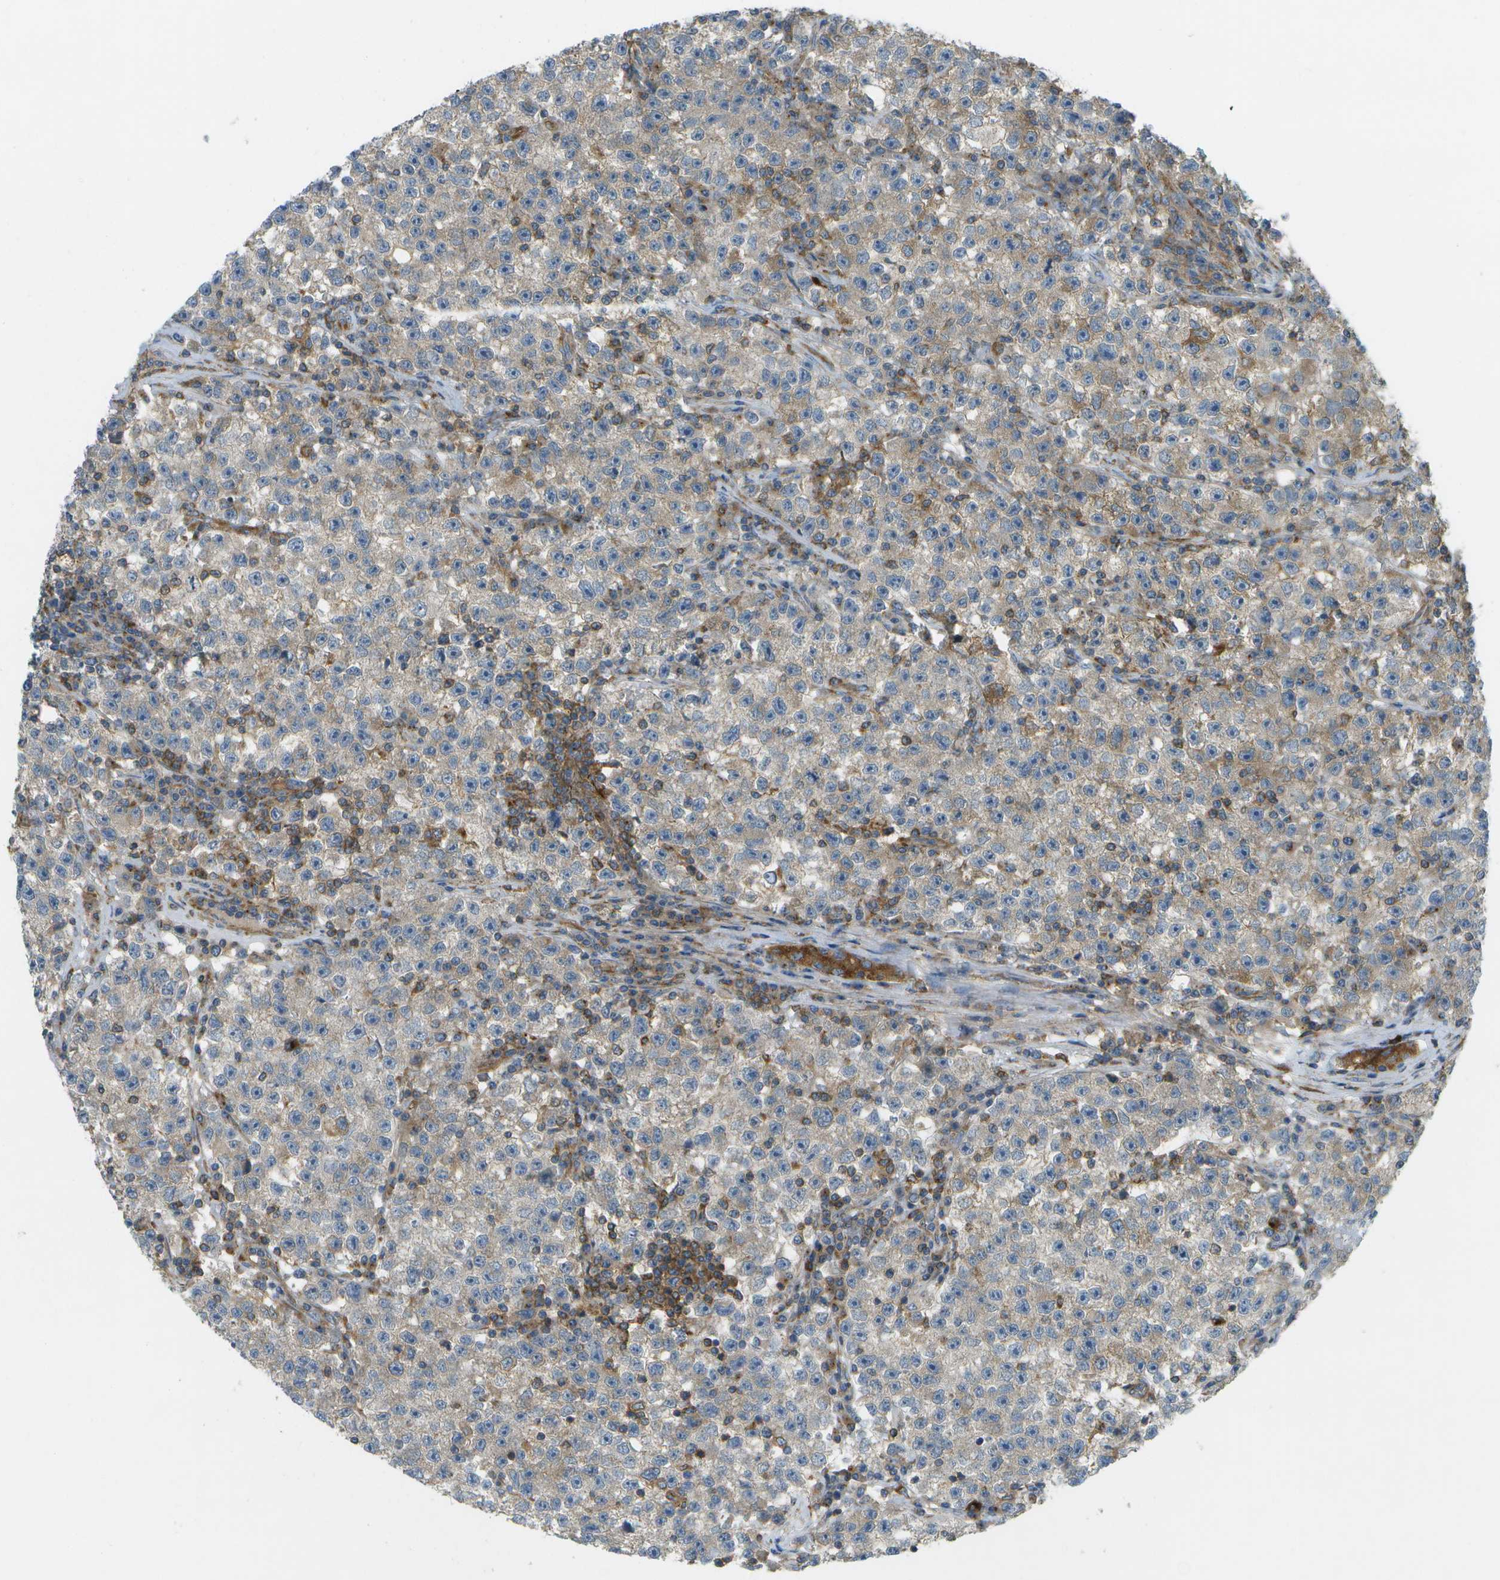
{"staining": {"intensity": "weak", "quantity": "<25%", "location": "cytoplasmic/membranous"}, "tissue": "testis cancer", "cell_type": "Tumor cells", "image_type": "cancer", "snomed": [{"axis": "morphology", "description": "Seminoma, NOS"}, {"axis": "topography", "description": "Testis"}], "caption": "This is an immunohistochemistry (IHC) image of human seminoma (testis). There is no positivity in tumor cells.", "gene": "WNK2", "patient": {"sex": "male", "age": 22}}